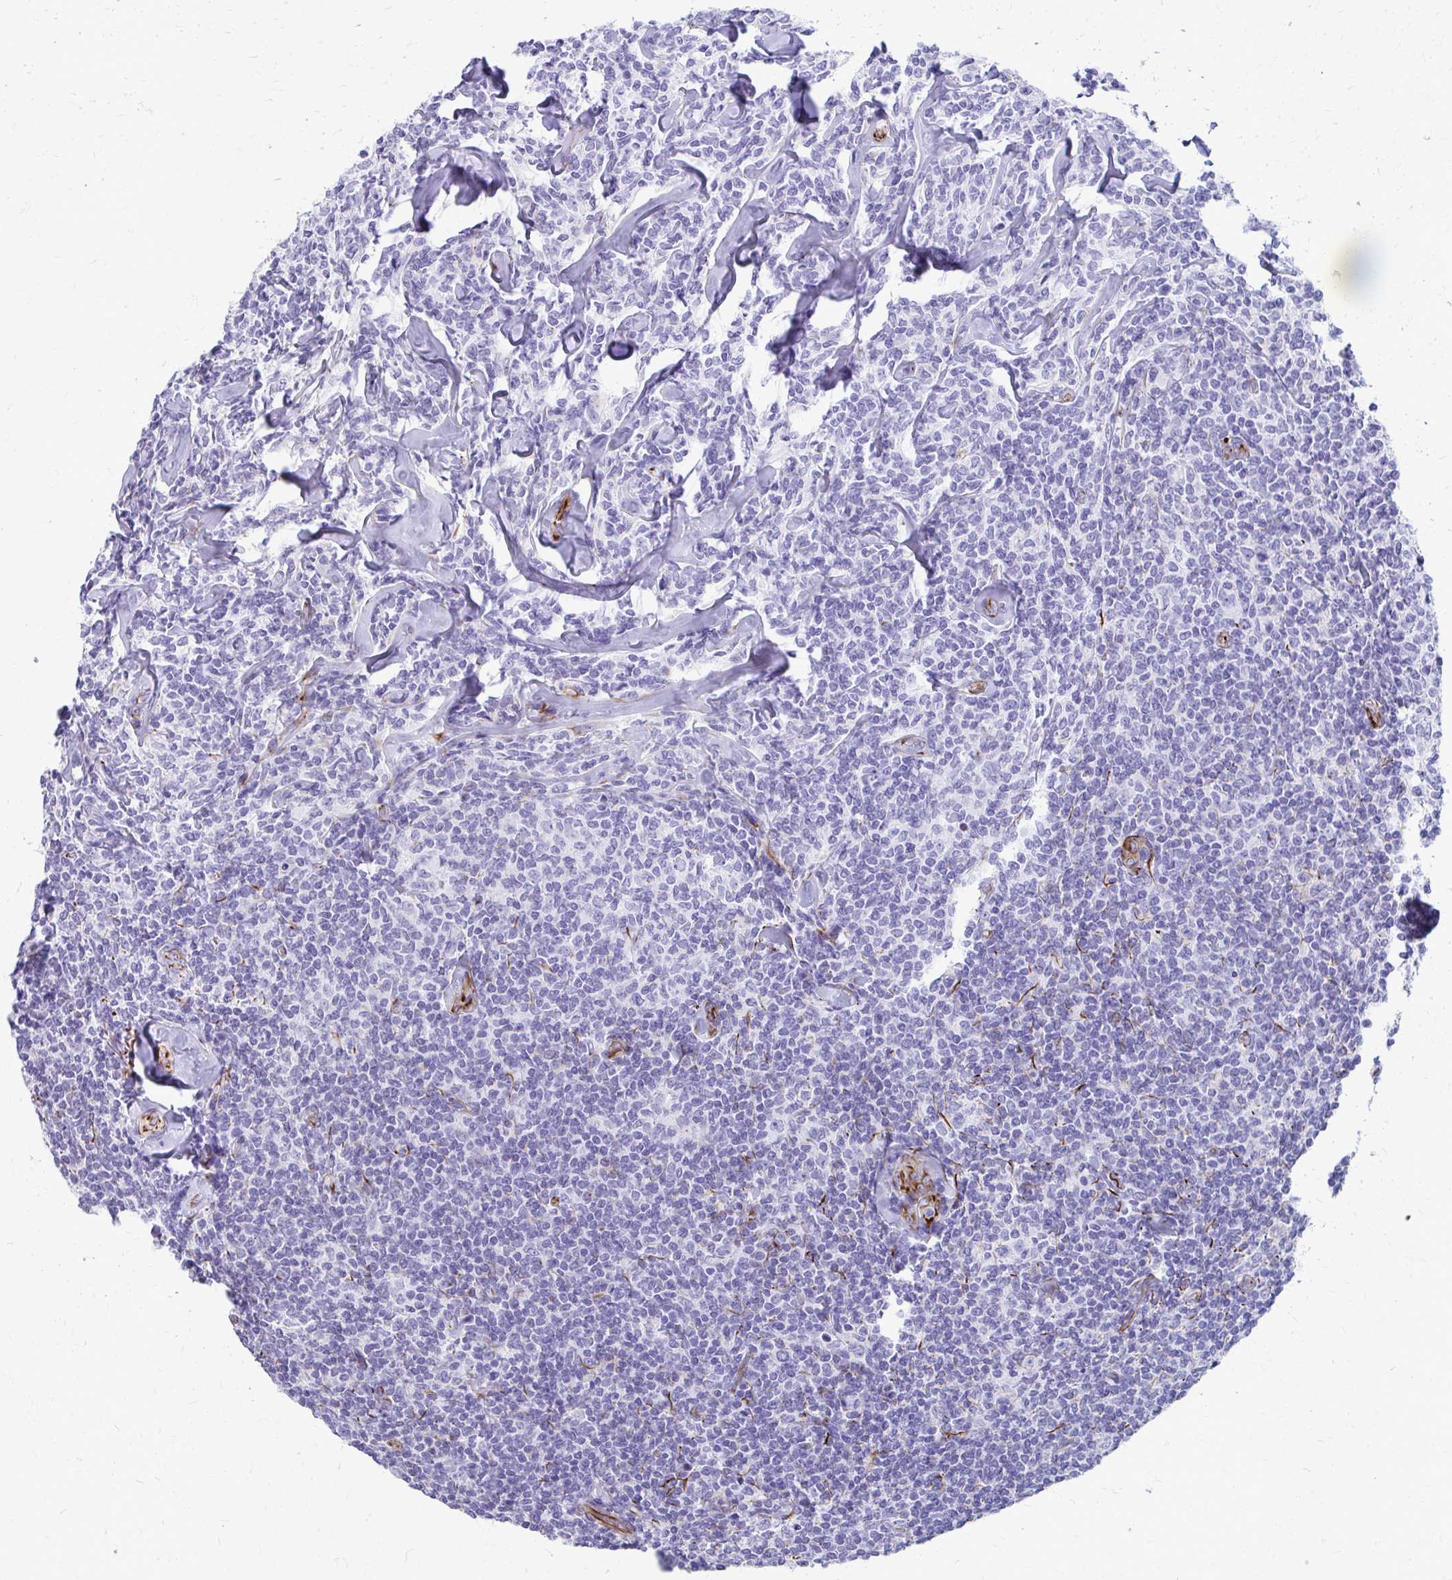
{"staining": {"intensity": "negative", "quantity": "none", "location": "none"}, "tissue": "lymphoma", "cell_type": "Tumor cells", "image_type": "cancer", "snomed": [{"axis": "morphology", "description": "Malignant lymphoma, non-Hodgkin's type, Low grade"}, {"axis": "topography", "description": "Lymph node"}], "caption": "Lymphoma was stained to show a protein in brown. There is no significant staining in tumor cells.", "gene": "TRIM6", "patient": {"sex": "female", "age": 56}}